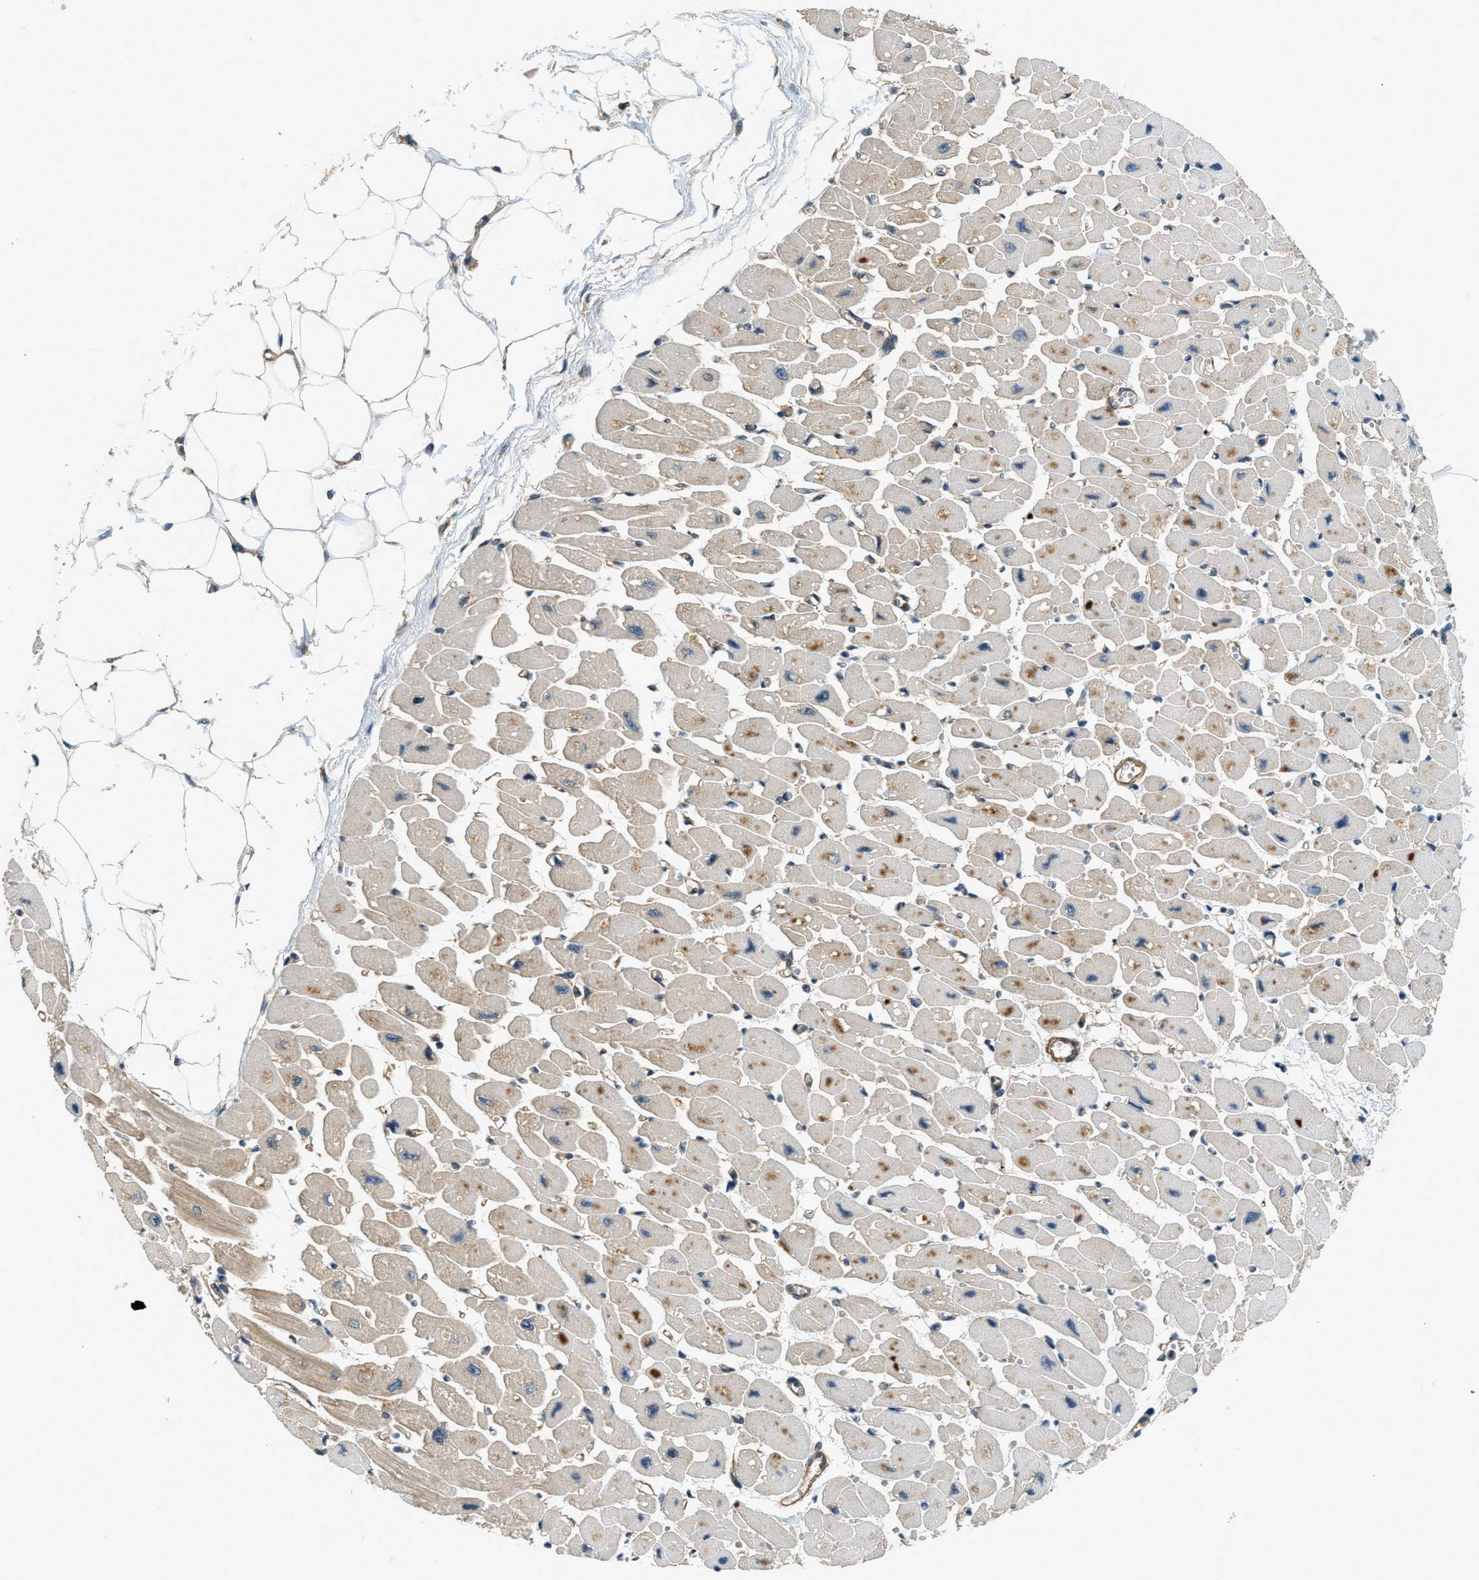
{"staining": {"intensity": "moderate", "quantity": "25%-75%", "location": "cytoplasmic/membranous"}, "tissue": "heart muscle", "cell_type": "Cardiomyocytes", "image_type": "normal", "snomed": [{"axis": "morphology", "description": "Normal tissue, NOS"}, {"axis": "topography", "description": "Heart"}], "caption": "Heart muscle stained with DAB IHC demonstrates medium levels of moderate cytoplasmic/membranous staining in approximately 25%-75% of cardiomyocytes.", "gene": "CGN", "patient": {"sex": "female", "age": 54}}